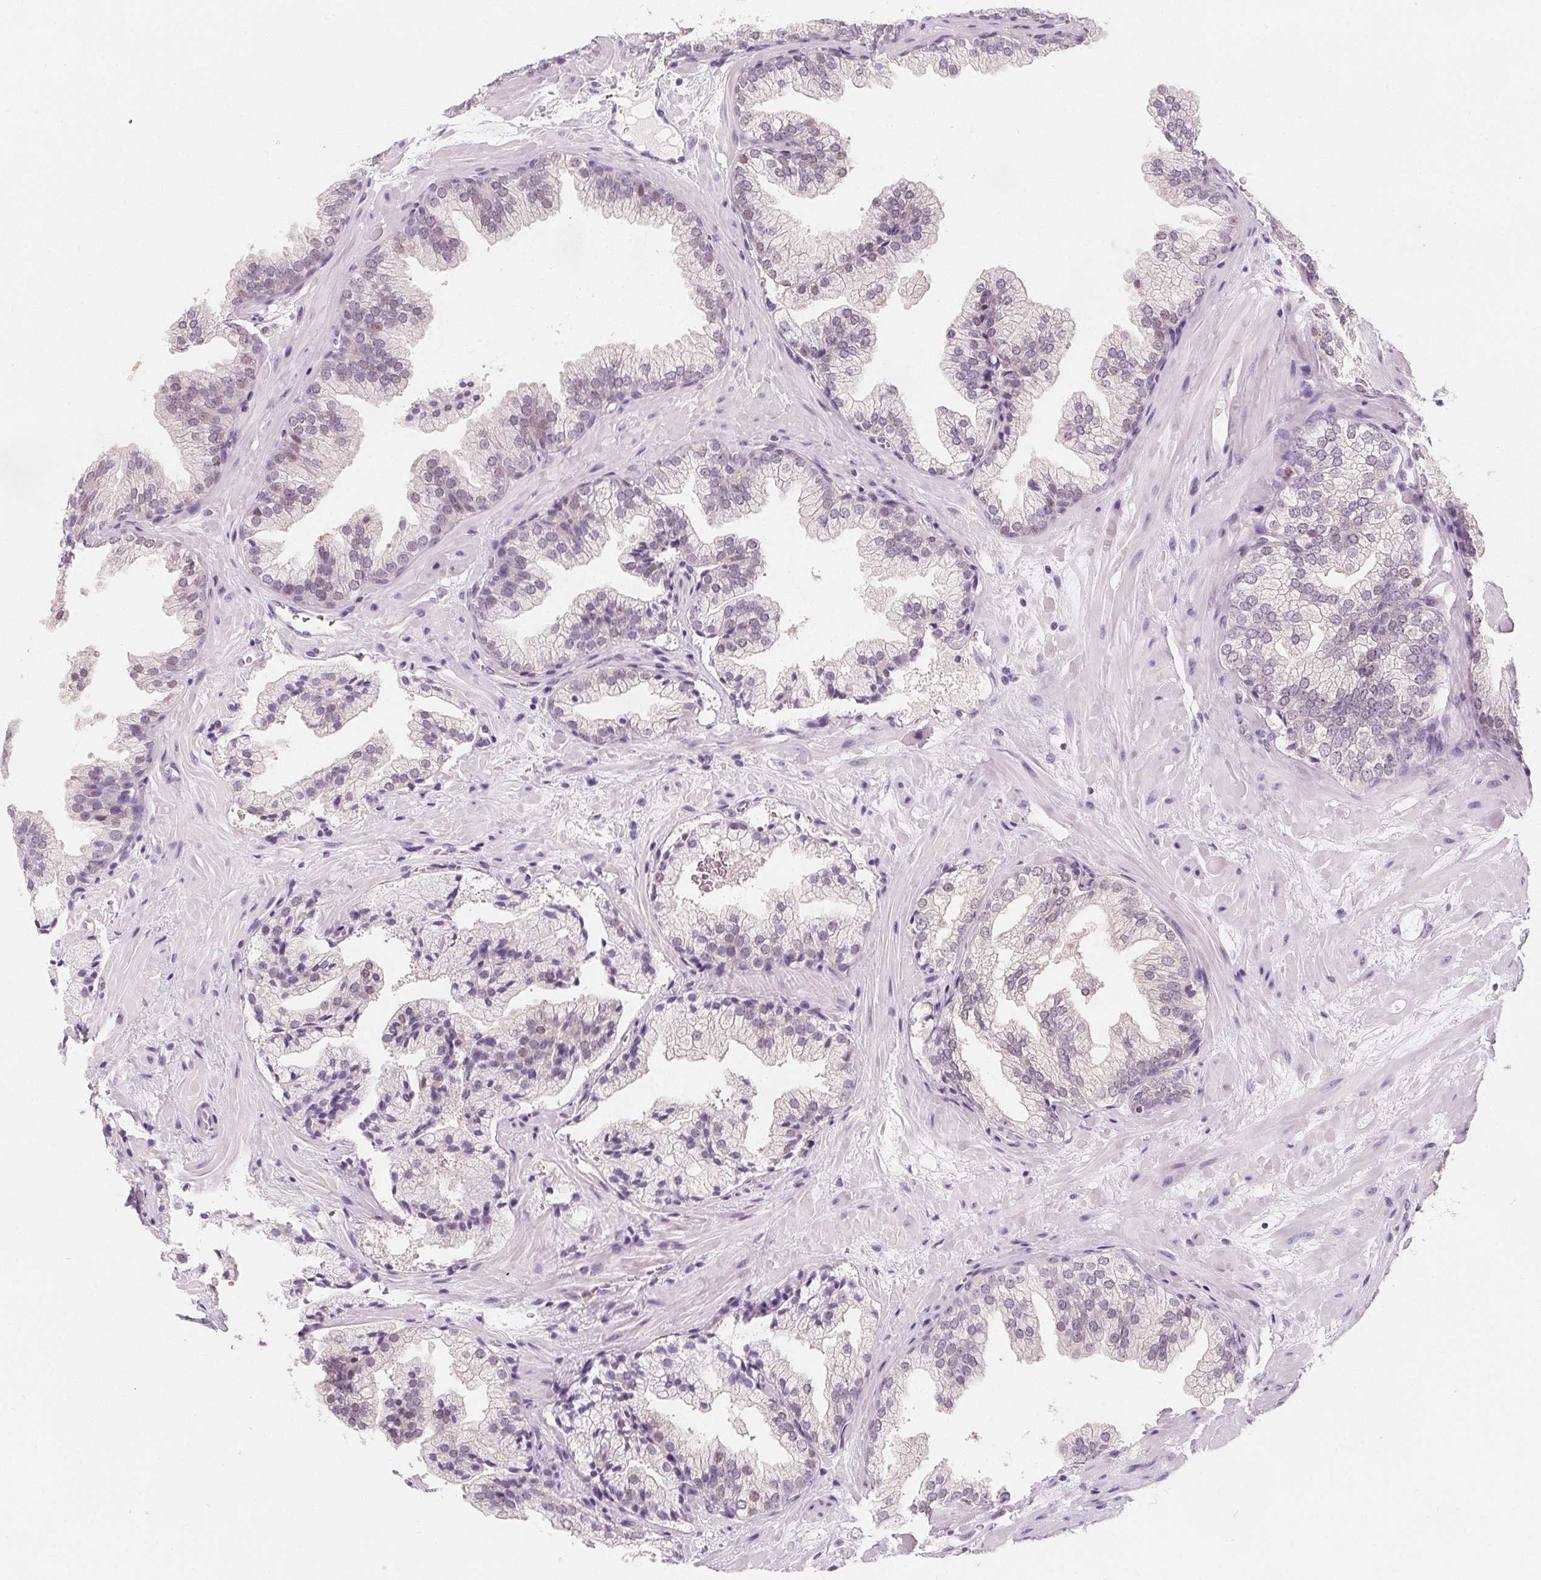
{"staining": {"intensity": "negative", "quantity": "none", "location": "none"}, "tissue": "prostate", "cell_type": "Glandular cells", "image_type": "normal", "snomed": [{"axis": "morphology", "description": "Normal tissue, NOS"}, {"axis": "topography", "description": "Prostate"}], "caption": "High magnification brightfield microscopy of benign prostate stained with DAB (3,3'-diaminobenzidine) (brown) and counterstained with hematoxylin (blue): glandular cells show no significant positivity.", "gene": "UGP2", "patient": {"sex": "male", "age": 37}}